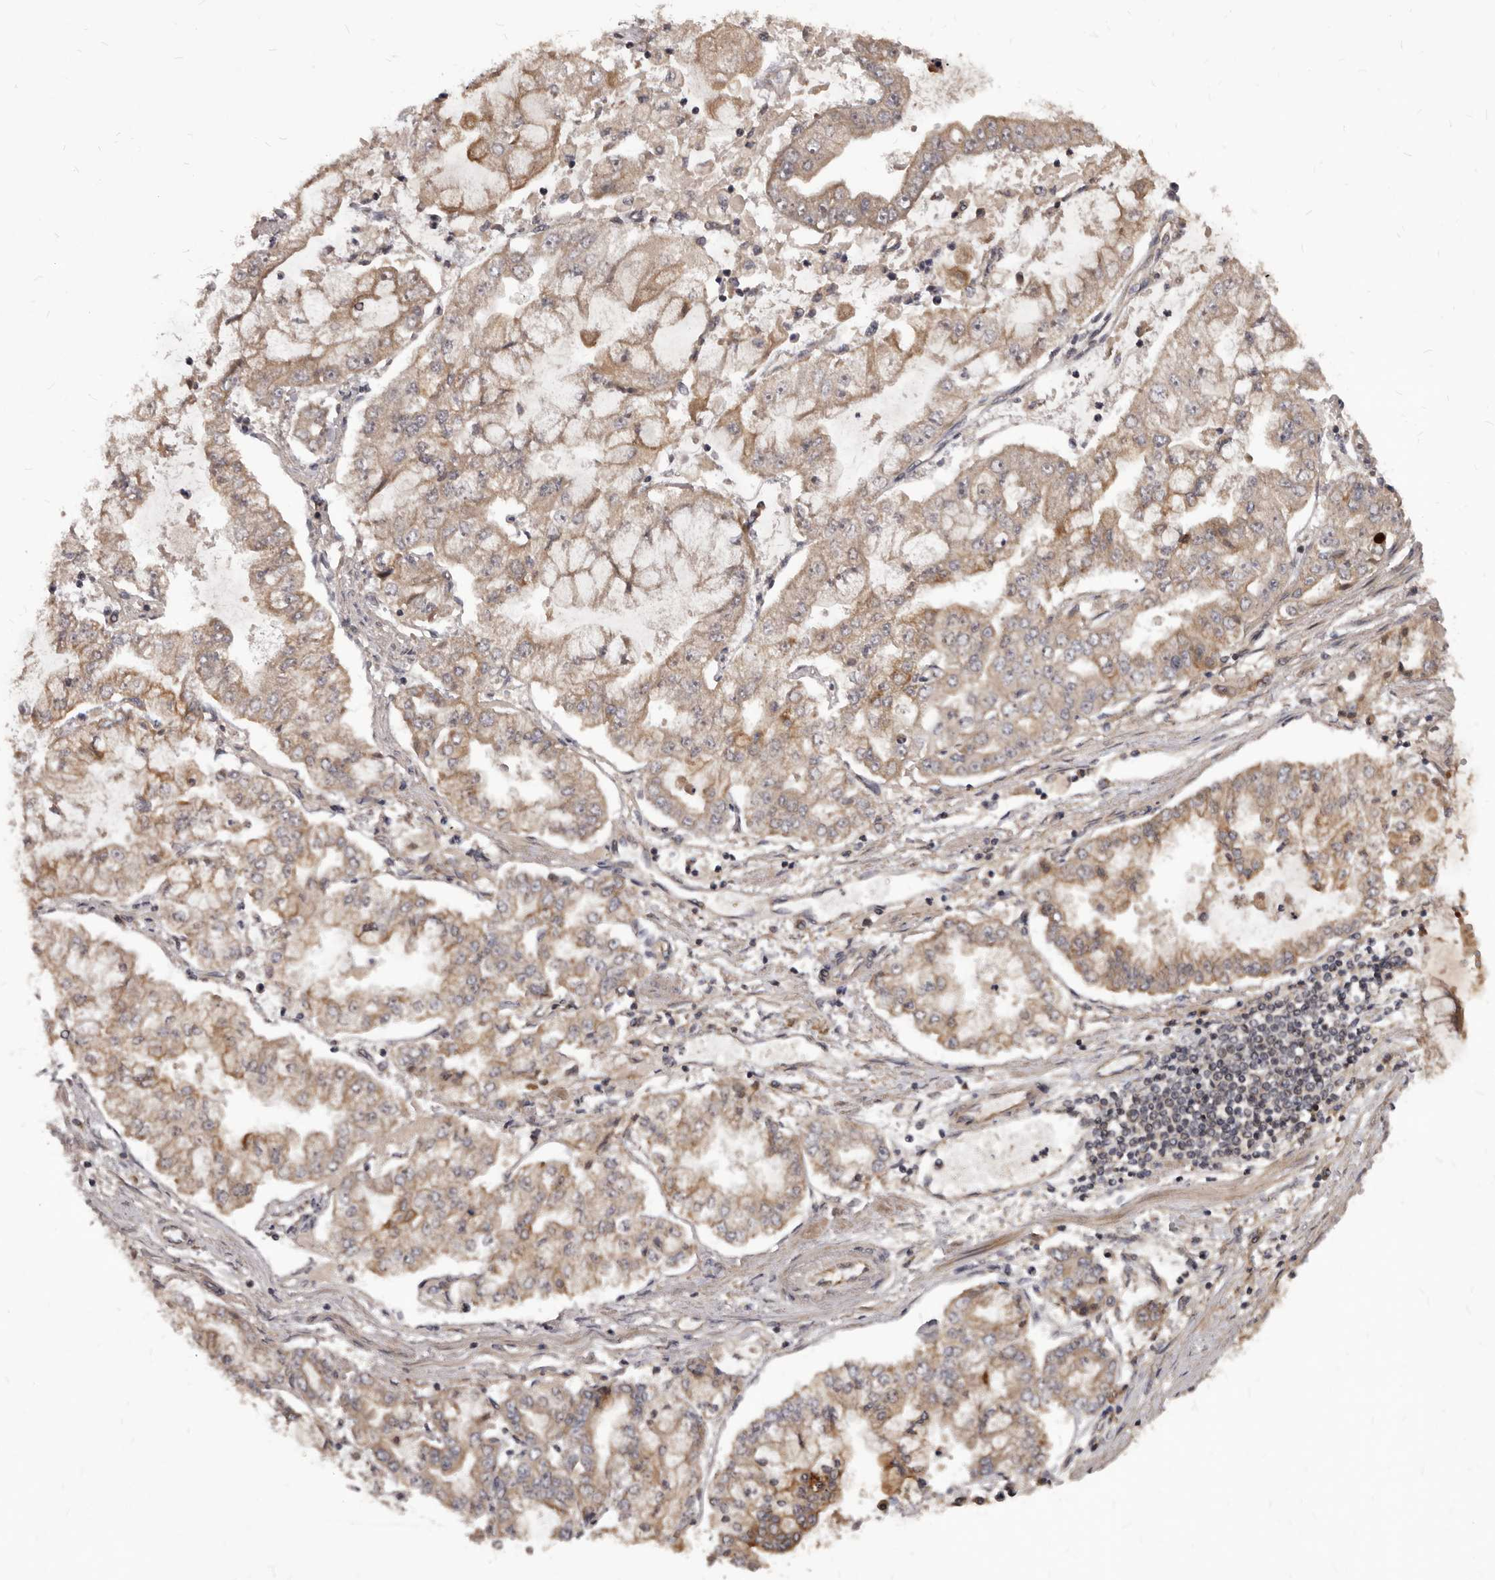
{"staining": {"intensity": "moderate", "quantity": ">75%", "location": "cytoplasmic/membranous"}, "tissue": "stomach cancer", "cell_type": "Tumor cells", "image_type": "cancer", "snomed": [{"axis": "morphology", "description": "Adenocarcinoma, NOS"}, {"axis": "topography", "description": "Stomach"}], "caption": "Stomach cancer tissue shows moderate cytoplasmic/membranous staining in about >75% of tumor cells, visualized by immunohistochemistry.", "gene": "GABPB2", "patient": {"sex": "male", "age": 76}}